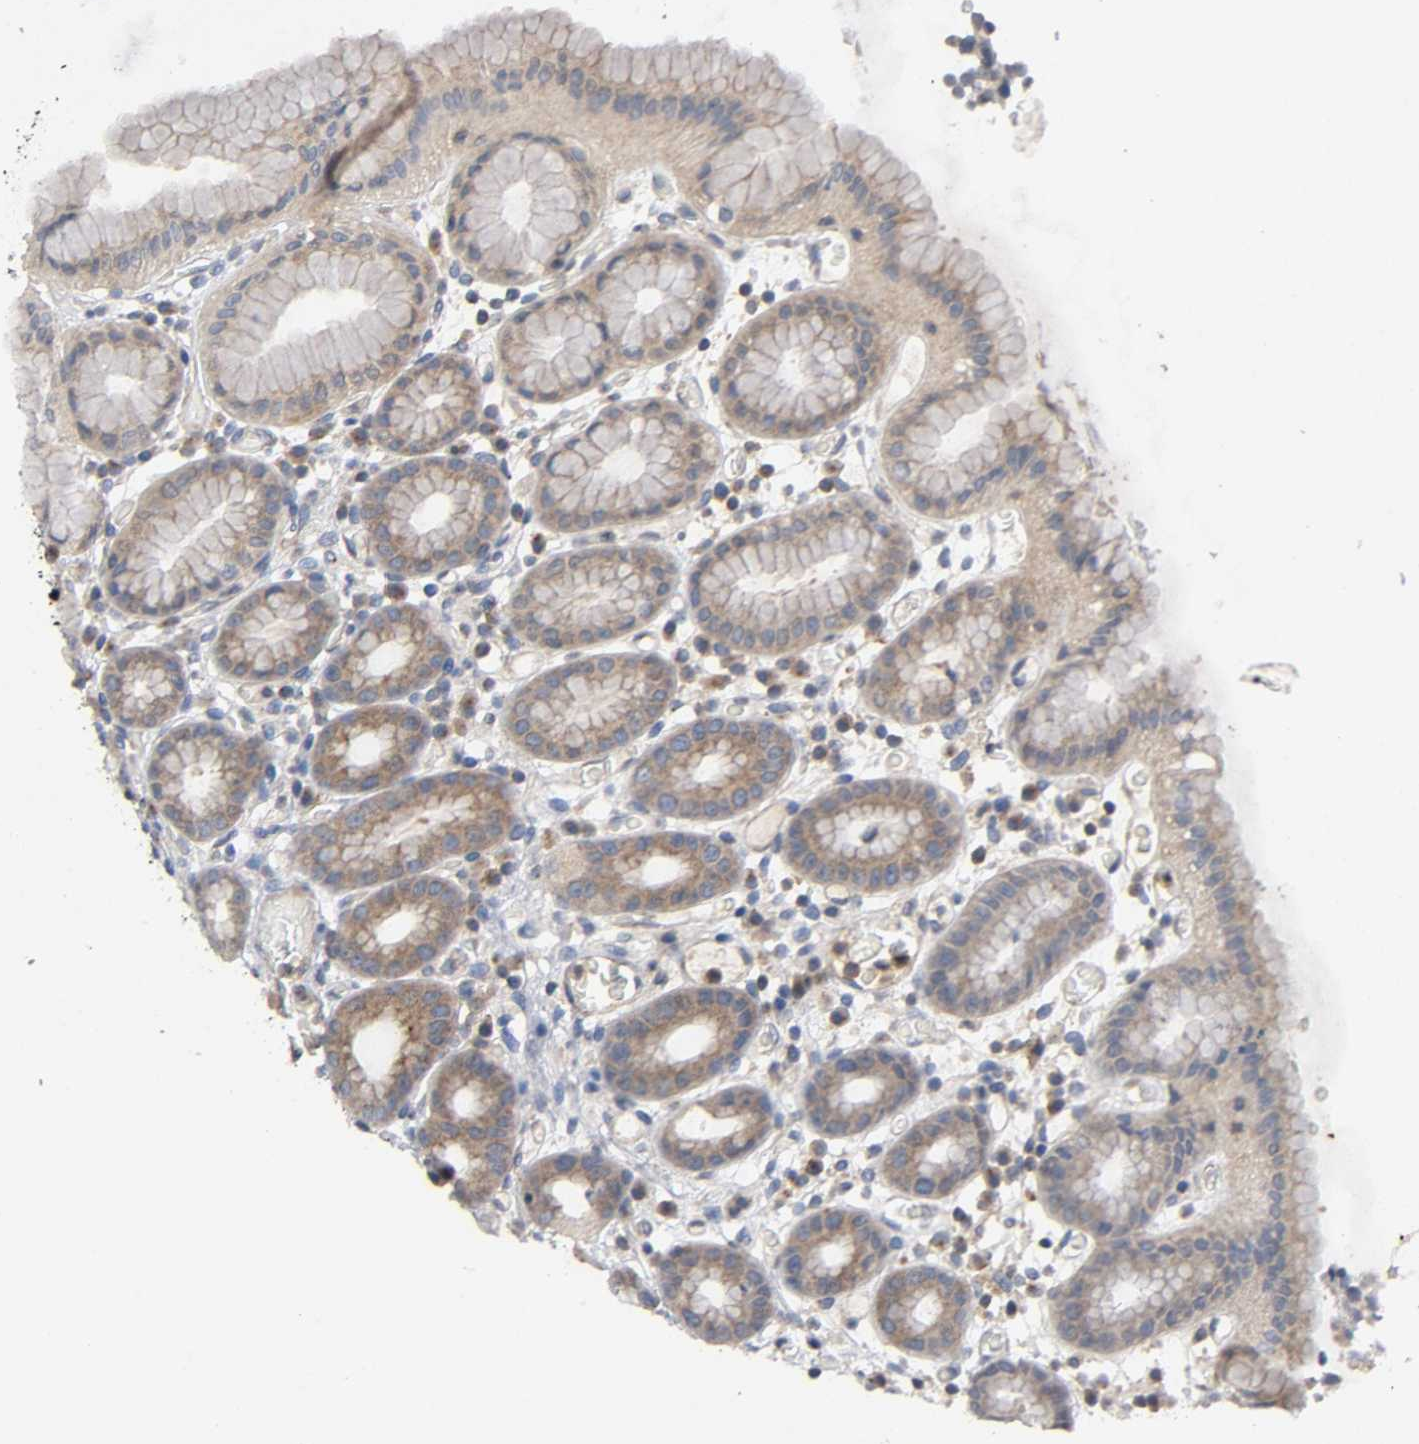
{"staining": {"intensity": "moderate", "quantity": ">75%", "location": "cytoplasmic/membranous"}, "tissue": "stomach", "cell_type": "Glandular cells", "image_type": "normal", "snomed": [{"axis": "morphology", "description": "Normal tissue, NOS"}, {"axis": "topography", "description": "Stomach, upper"}], "caption": "Brown immunohistochemical staining in unremarkable stomach displays moderate cytoplasmic/membranous positivity in approximately >75% of glandular cells.", "gene": "IKBKB", "patient": {"sex": "male", "age": 68}}